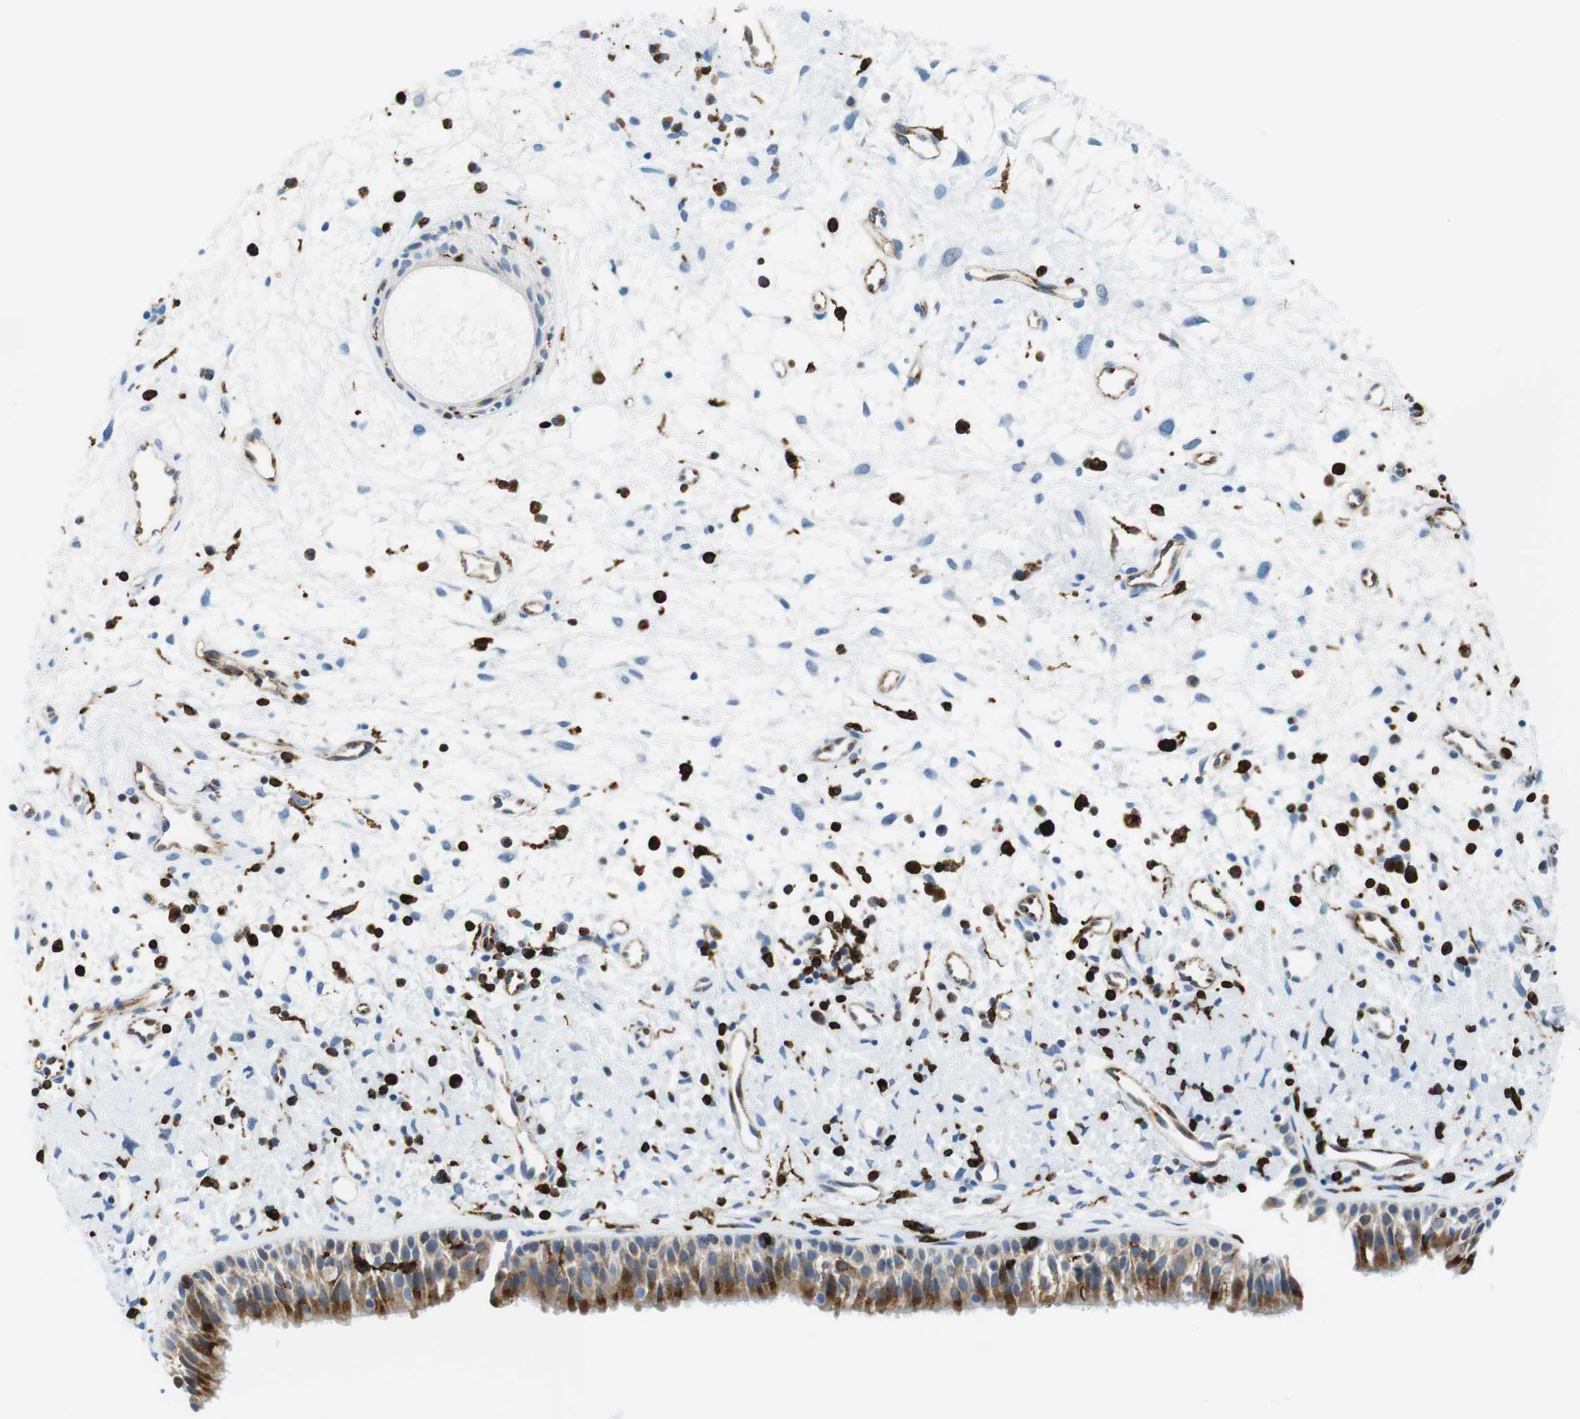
{"staining": {"intensity": "moderate", "quantity": "25%-75%", "location": "cytoplasmic/membranous"}, "tissue": "nasopharynx", "cell_type": "Respiratory epithelial cells", "image_type": "normal", "snomed": [{"axis": "morphology", "description": "Normal tissue, NOS"}, {"axis": "topography", "description": "Nasopharynx"}], "caption": "Brown immunohistochemical staining in unremarkable nasopharynx displays moderate cytoplasmic/membranous positivity in about 25%-75% of respiratory epithelial cells.", "gene": "CIITA", "patient": {"sex": "male", "age": 22}}